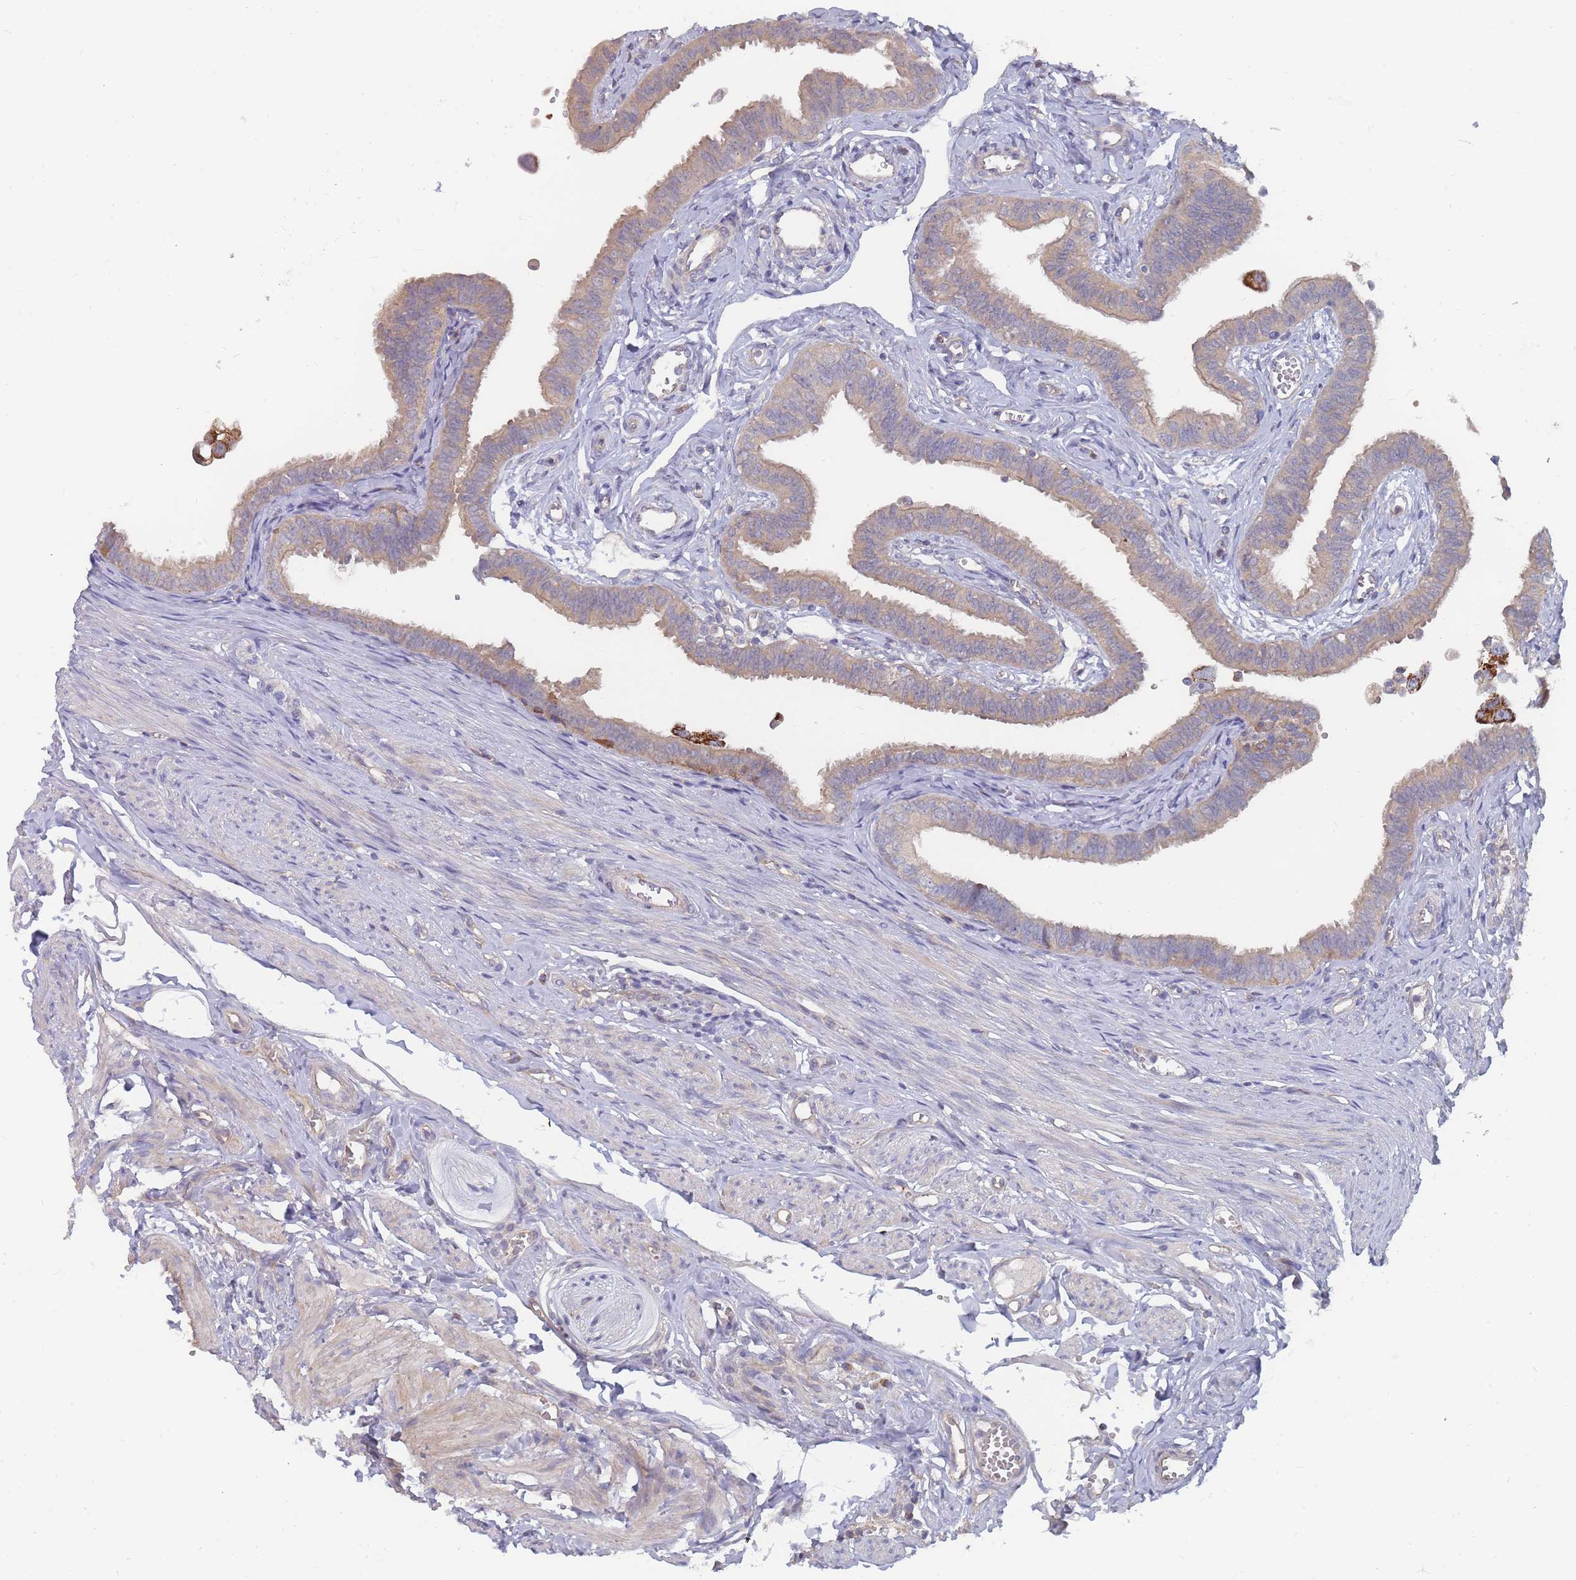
{"staining": {"intensity": "weak", "quantity": ">75%", "location": "cytoplasmic/membranous"}, "tissue": "fallopian tube", "cell_type": "Glandular cells", "image_type": "normal", "snomed": [{"axis": "morphology", "description": "Normal tissue, NOS"}, {"axis": "morphology", "description": "Carcinoma, NOS"}, {"axis": "topography", "description": "Fallopian tube"}, {"axis": "topography", "description": "Ovary"}], "caption": "IHC photomicrograph of benign human fallopian tube stained for a protein (brown), which reveals low levels of weak cytoplasmic/membranous staining in approximately >75% of glandular cells.", "gene": "NUB1", "patient": {"sex": "female", "age": 59}}